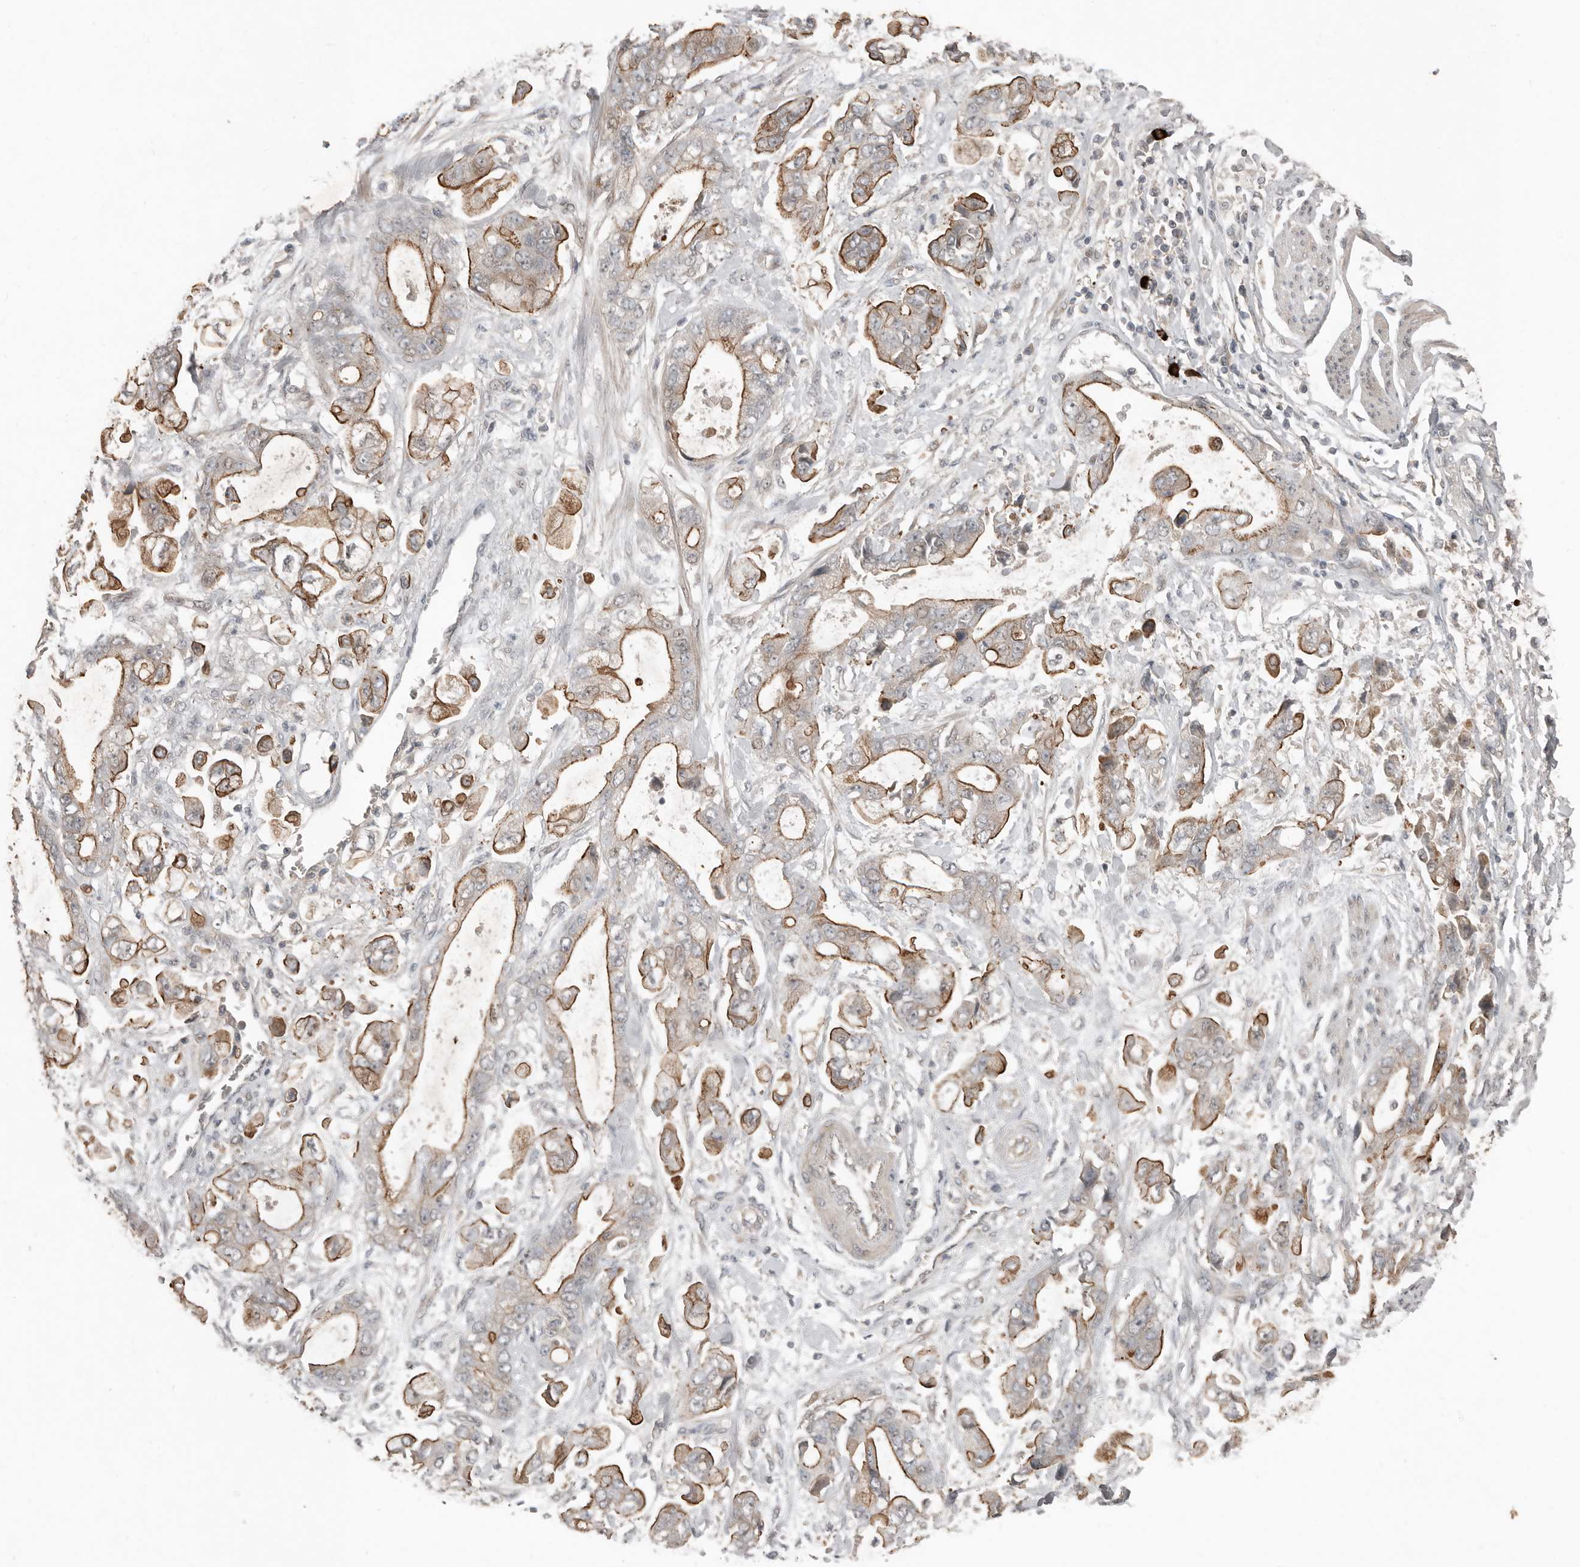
{"staining": {"intensity": "moderate", "quantity": "25%-75%", "location": "cytoplasmic/membranous"}, "tissue": "stomach cancer", "cell_type": "Tumor cells", "image_type": "cancer", "snomed": [{"axis": "morphology", "description": "Normal tissue, NOS"}, {"axis": "morphology", "description": "Adenocarcinoma, NOS"}, {"axis": "topography", "description": "Stomach"}], "caption": "About 25%-75% of tumor cells in stomach adenocarcinoma demonstrate moderate cytoplasmic/membranous protein staining as visualized by brown immunohistochemical staining.", "gene": "TEAD3", "patient": {"sex": "male", "age": 62}}